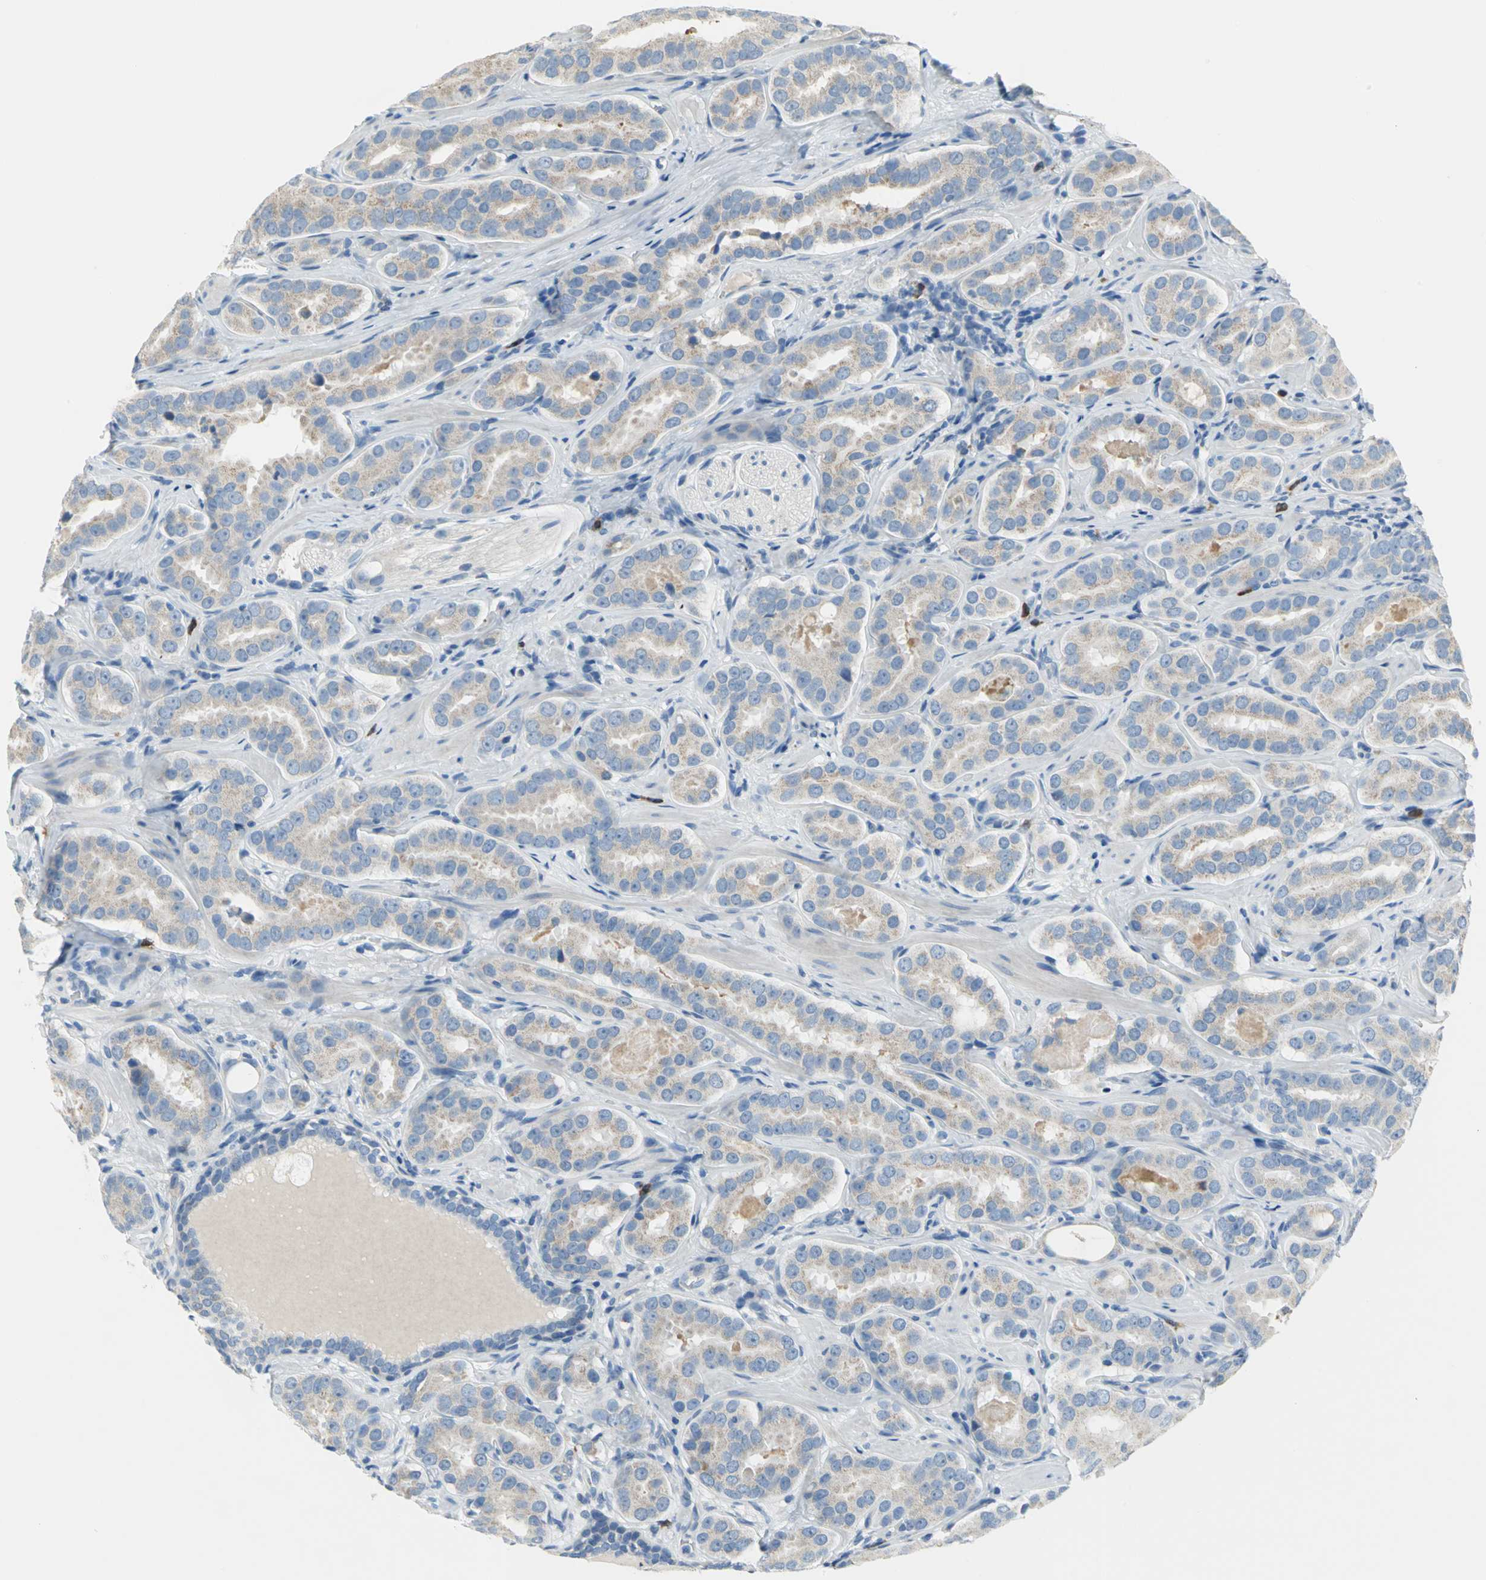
{"staining": {"intensity": "weak", "quantity": ">75%", "location": "cytoplasmic/membranous"}, "tissue": "prostate cancer", "cell_type": "Tumor cells", "image_type": "cancer", "snomed": [{"axis": "morphology", "description": "Adenocarcinoma, Low grade"}, {"axis": "topography", "description": "Prostate"}], "caption": "Adenocarcinoma (low-grade) (prostate) was stained to show a protein in brown. There is low levels of weak cytoplasmic/membranous positivity in approximately >75% of tumor cells.", "gene": "ALOX15", "patient": {"sex": "male", "age": 59}}